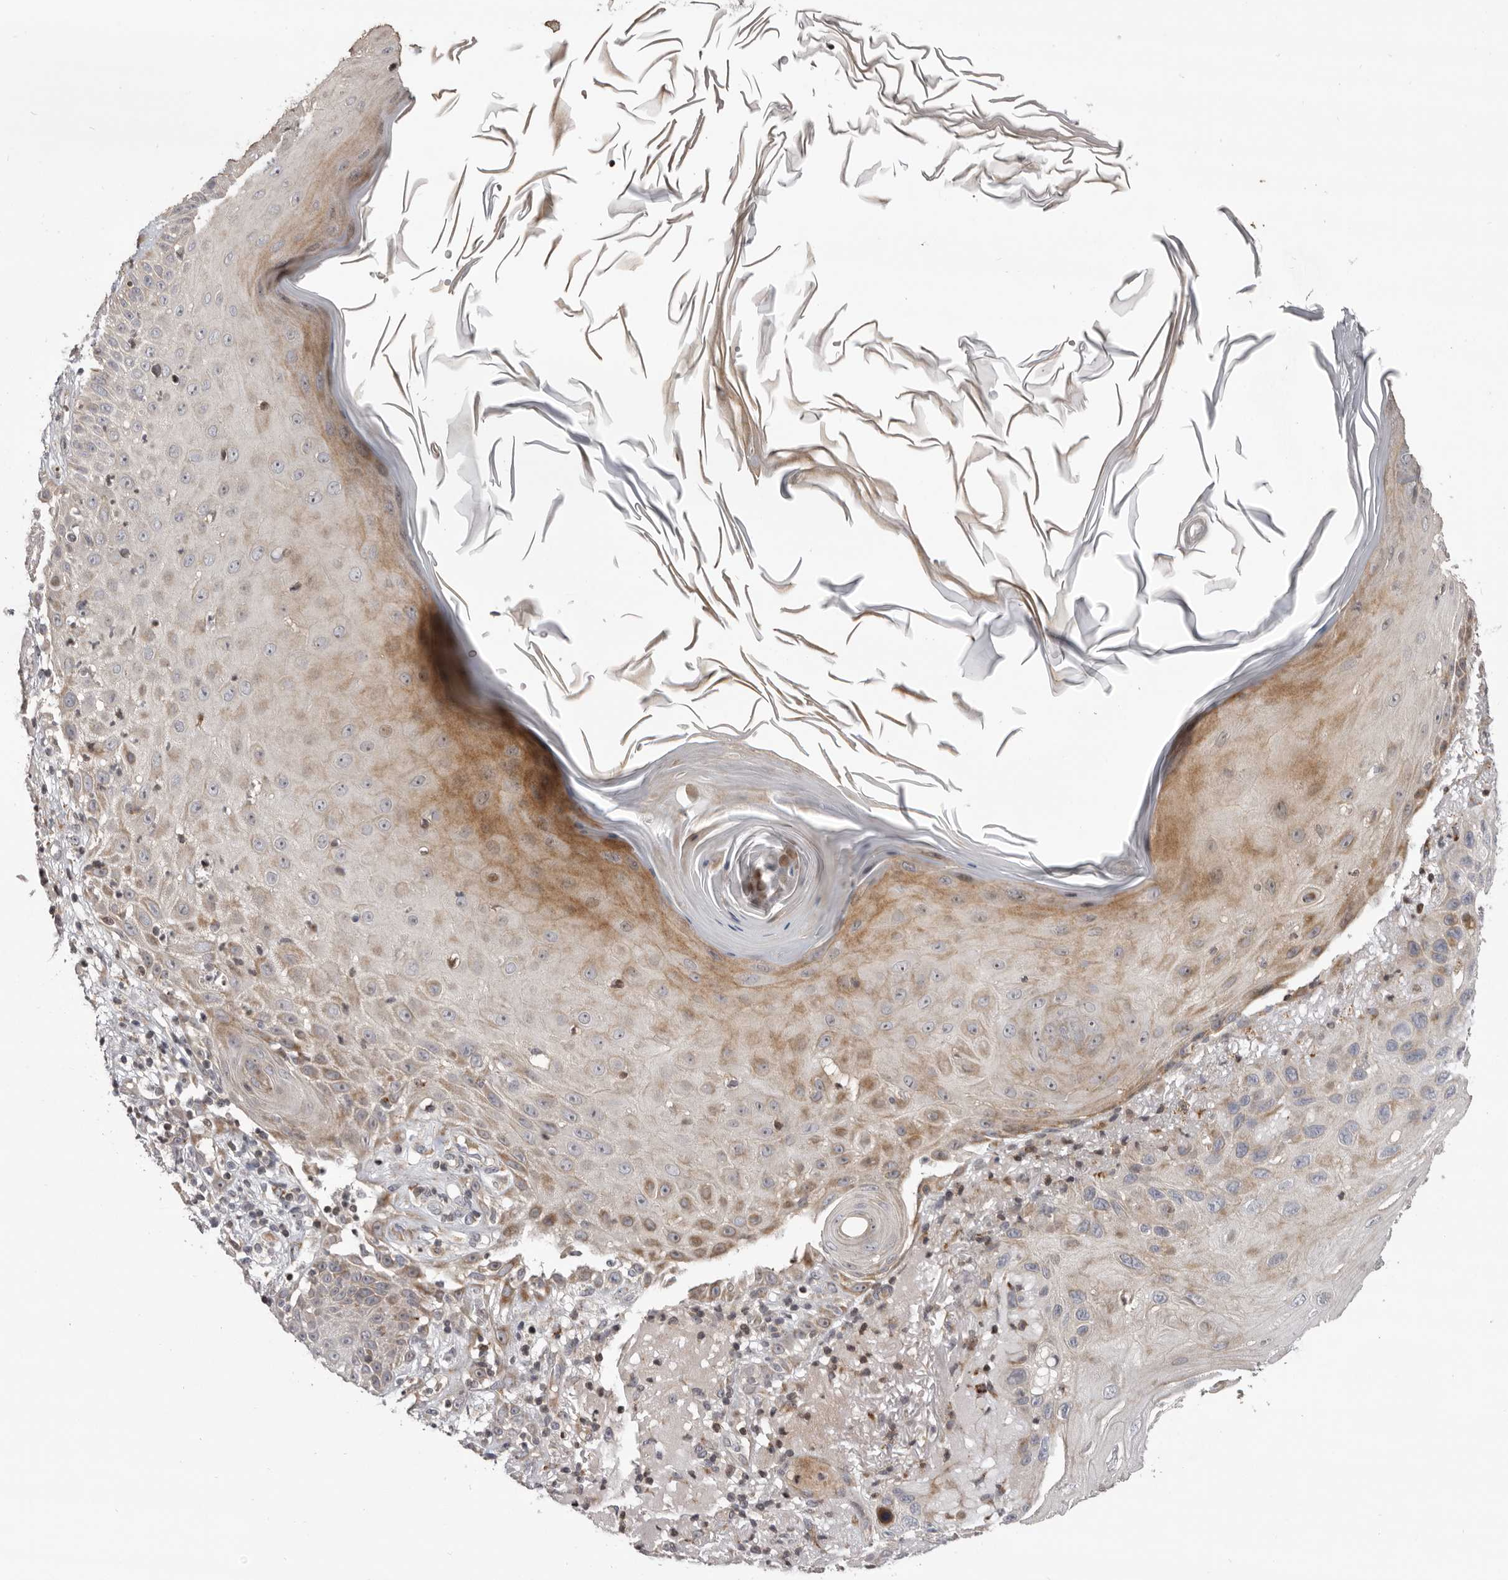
{"staining": {"intensity": "moderate", "quantity": "25%-75%", "location": "cytoplasmic/membranous"}, "tissue": "skin cancer", "cell_type": "Tumor cells", "image_type": "cancer", "snomed": [{"axis": "morphology", "description": "Normal tissue, NOS"}, {"axis": "morphology", "description": "Squamous cell carcinoma, NOS"}, {"axis": "topography", "description": "Skin"}], "caption": "Tumor cells demonstrate medium levels of moderate cytoplasmic/membranous positivity in approximately 25%-75% of cells in human skin squamous cell carcinoma.", "gene": "AZIN1", "patient": {"sex": "female", "age": 96}}